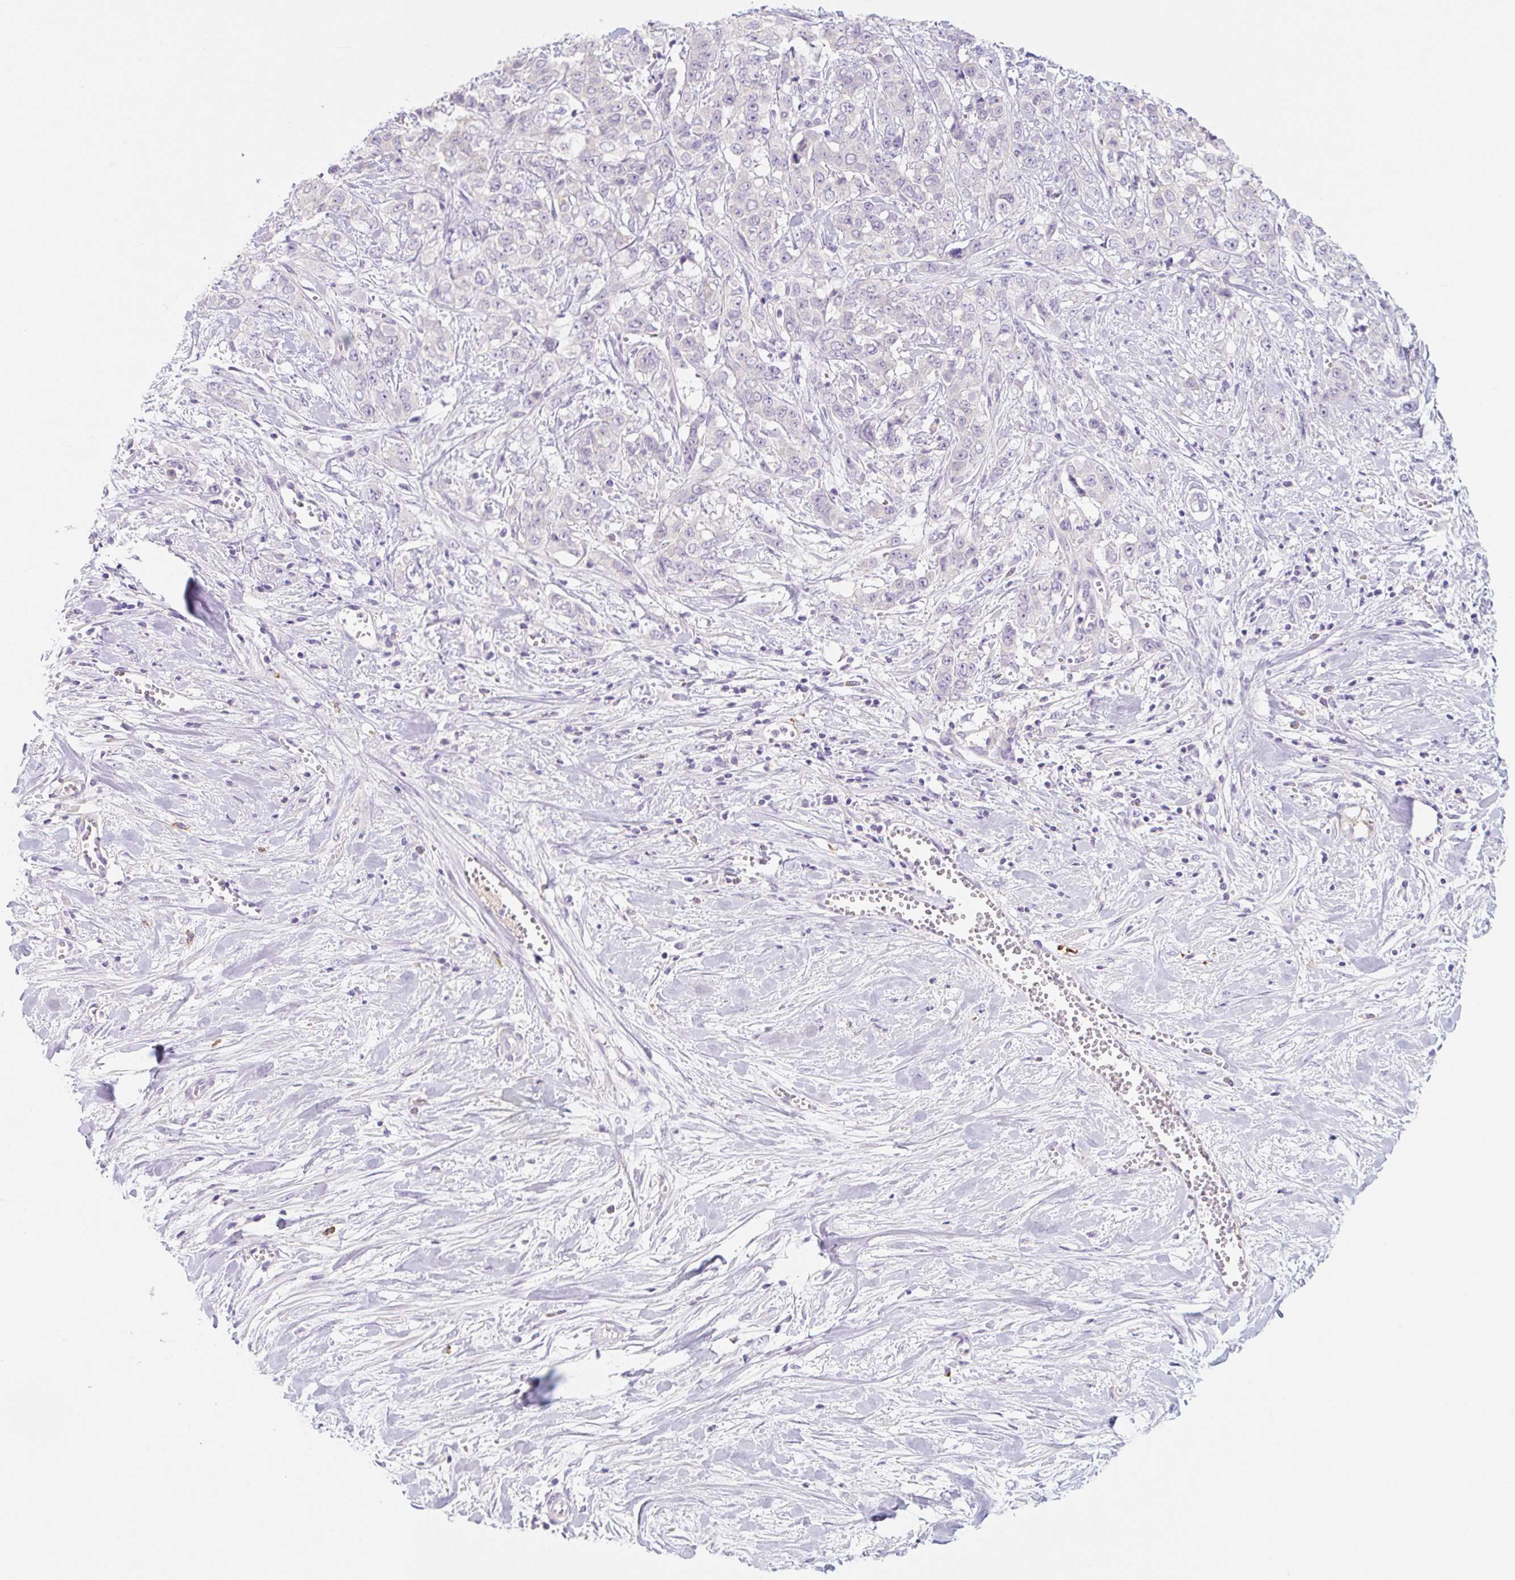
{"staining": {"intensity": "negative", "quantity": "none", "location": "none"}, "tissue": "stomach cancer", "cell_type": "Tumor cells", "image_type": "cancer", "snomed": [{"axis": "morphology", "description": "Adenocarcinoma, NOS"}, {"axis": "topography", "description": "Stomach, upper"}], "caption": "The histopathology image demonstrates no staining of tumor cells in stomach cancer (adenocarcinoma). (Immunohistochemistry, brightfield microscopy, high magnification).", "gene": "LYVE1", "patient": {"sex": "male", "age": 62}}